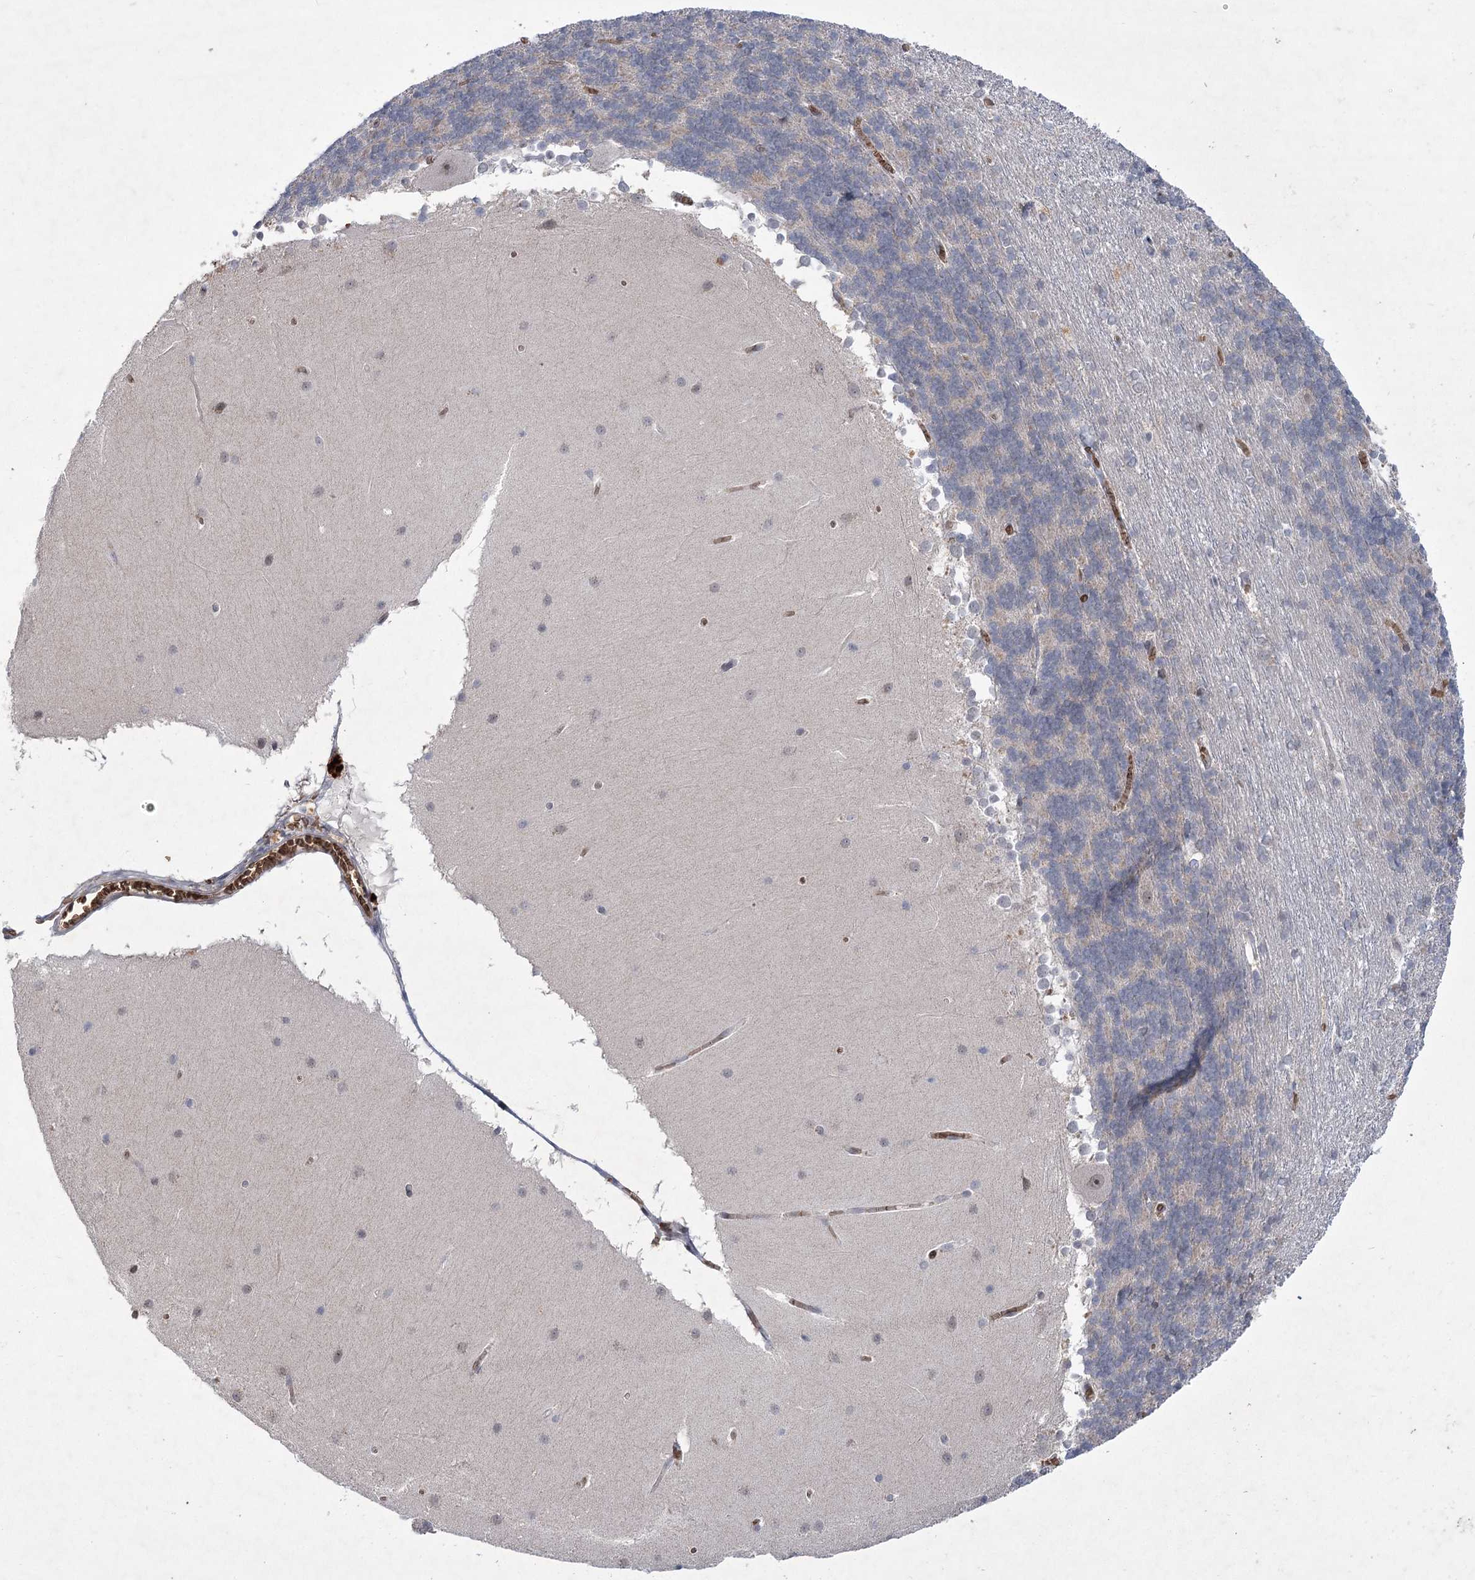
{"staining": {"intensity": "negative", "quantity": "none", "location": "none"}, "tissue": "cerebellum", "cell_type": "Cells in granular layer", "image_type": "normal", "snomed": [{"axis": "morphology", "description": "Normal tissue, NOS"}, {"axis": "topography", "description": "Cerebellum"}], "caption": "This histopathology image is of unremarkable cerebellum stained with IHC to label a protein in brown with the nuclei are counter-stained blue. There is no positivity in cells in granular layer. (Brightfield microscopy of DAB (3,3'-diaminobenzidine) IHC at high magnification).", "gene": "NSMCE4A", "patient": {"sex": "female", "age": 19}}